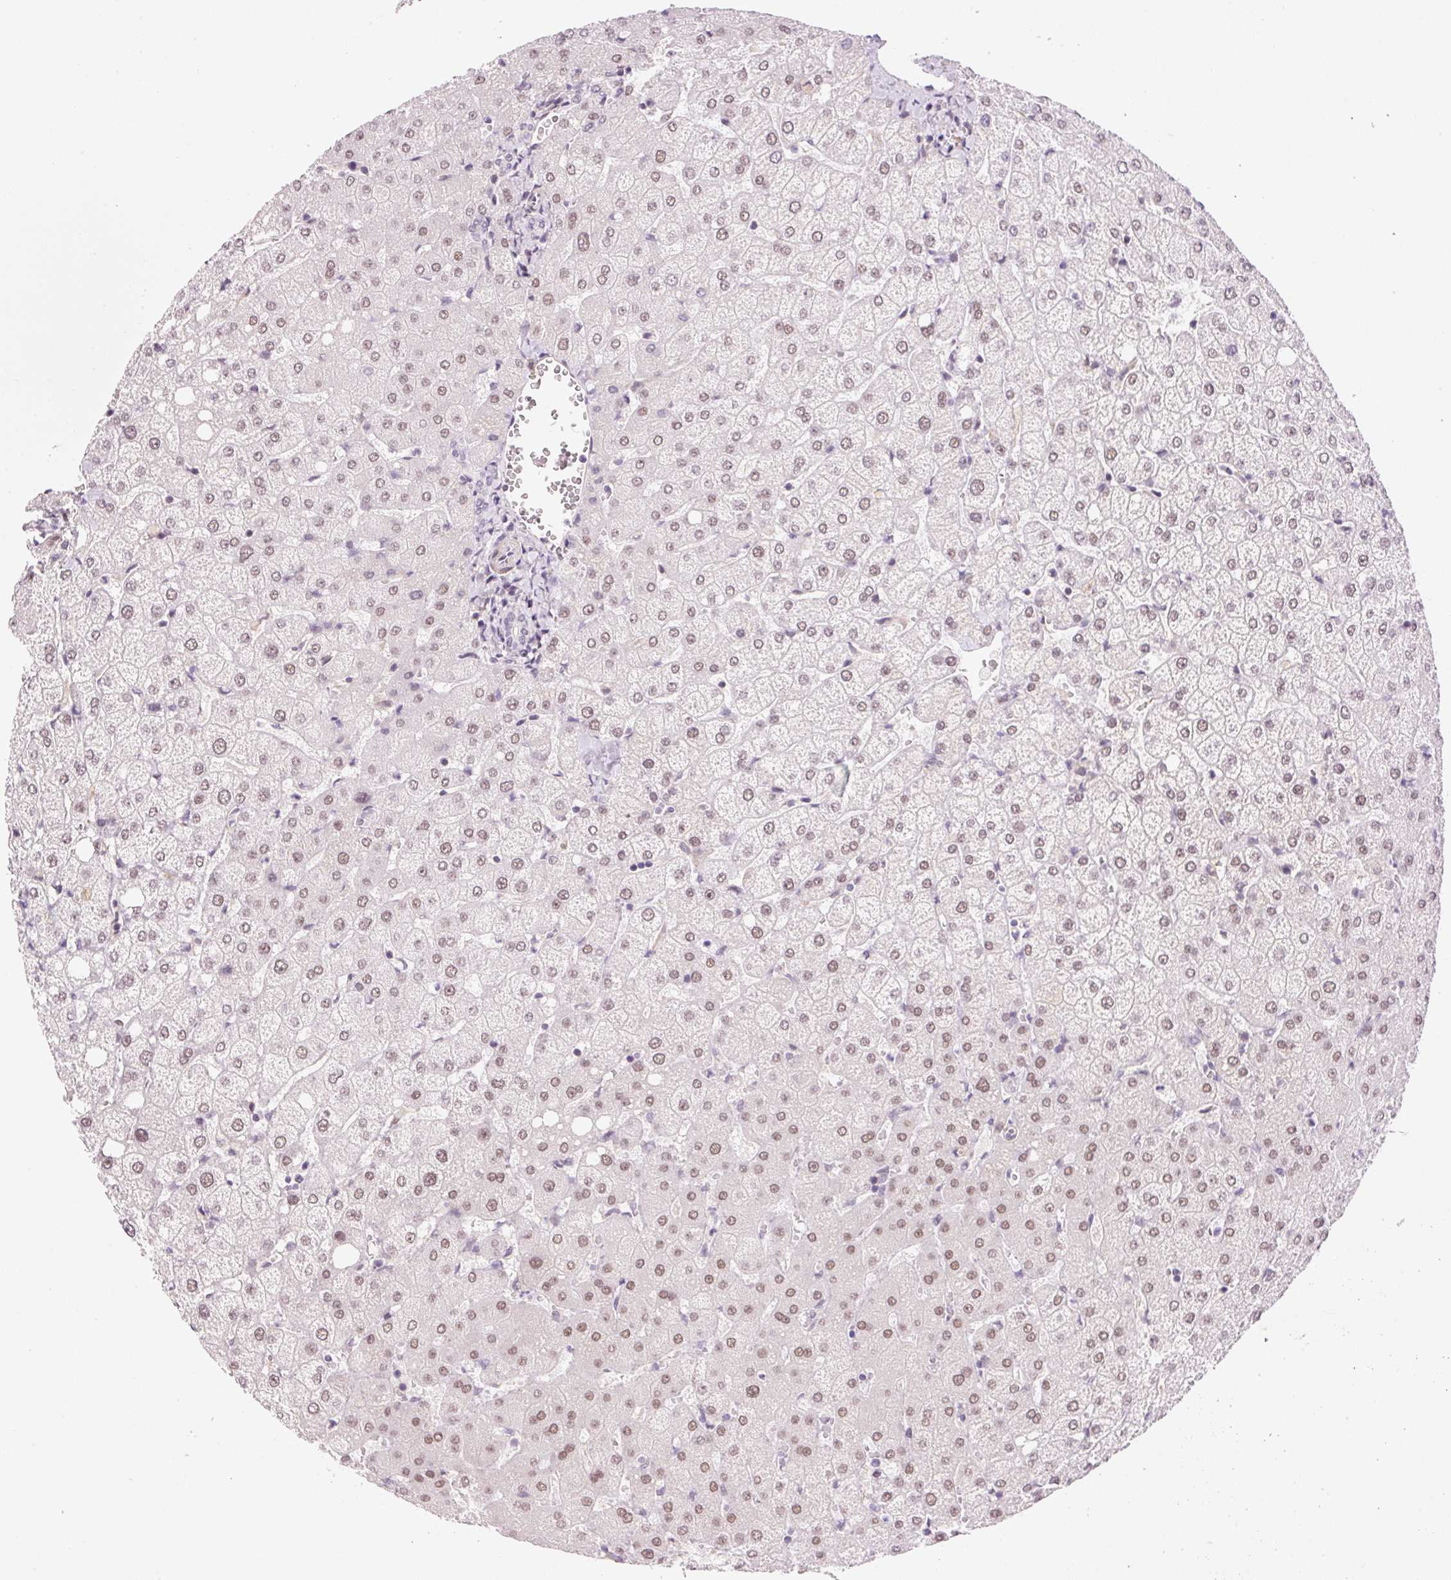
{"staining": {"intensity": "negative", "quantity": "none", "location": "none"}, "tissue": "liver", "cell_type": "Cholangiocytes", "image_type": "normal", "snomed": [{"axis": "morphology", "description": "Normal tissue, NOS"}, {"axis": "topography", "description": "Liver"}], "caption": "An immunohistochemistry histopathology image of benign liver is shown. There is no staining in cholangiocytes of liver. The staining was performed using DAB (3,3'-diaminobenzidine) to visualize the protein expression in brown, while the nuclei were stained in blue with hematoxylin (Magnification: 20x).", "gene": "HNF1A", "patient": {"sex": "female", "age": 54}}